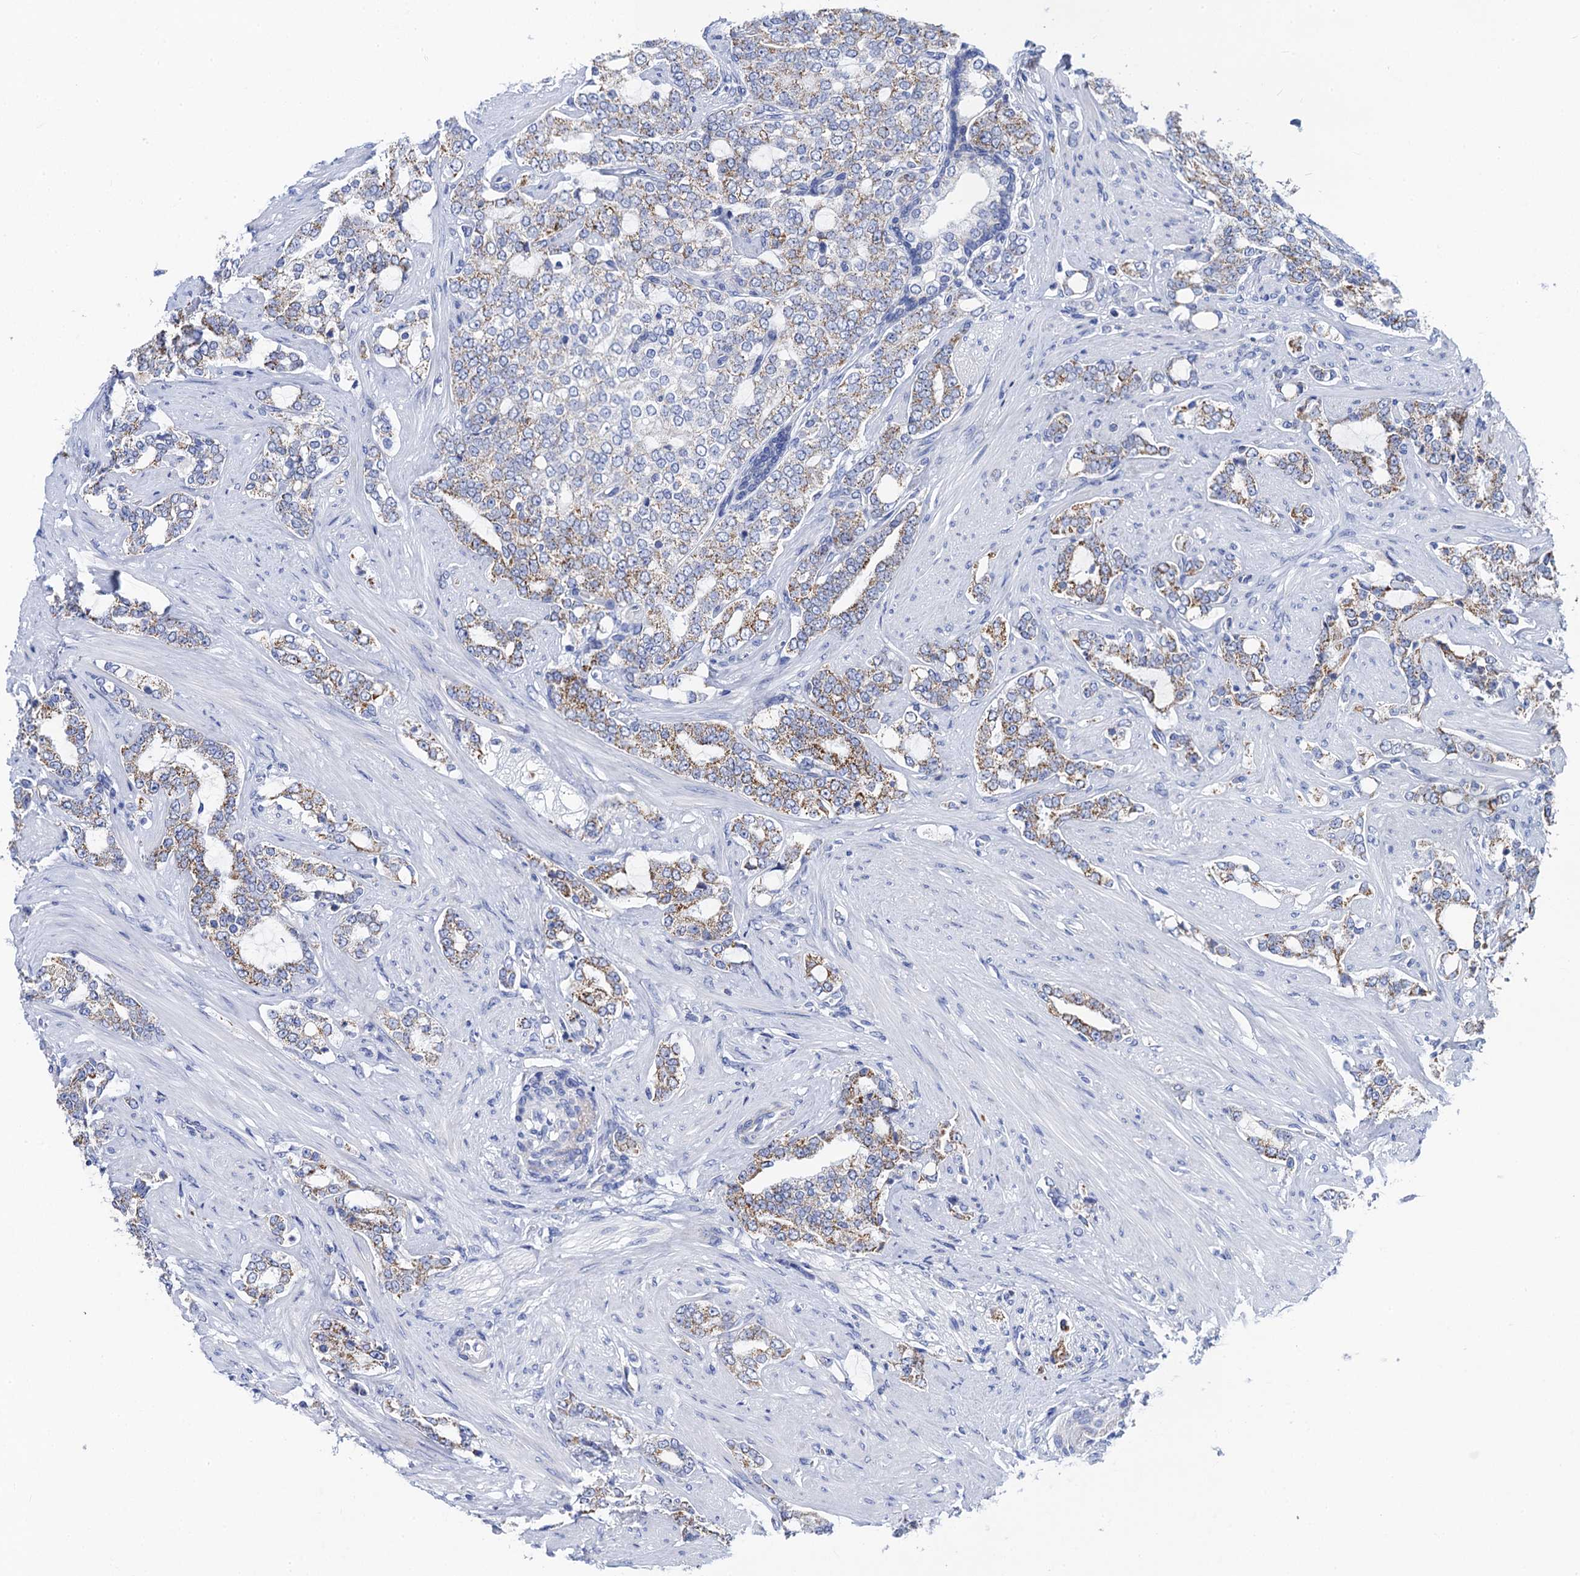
{"staining": {"intensity": "moderate", "quantity": ">75%", "location": "cytoplasmic/membranous"}, "tissue": "prostate cancer", "cell_type": "Tumor cells", "image_type": "cancer", "snomed": [{"axis": "morphology", "description": "Adenocarcinoma, High grade"}, {"axis": "topography", "description": "Prostate"}], "caption": "Immunohistochemistry (IHC) histopathology image of human prostate adenocarcinoma (high-grade) stained for a protein (brown), which shows medium levels of moderate cytoplasmic/membranous expression in approximately >75% of tumor cells.", "gene": "ACADSB", "patient": {"sex": "male", "age": 64}}